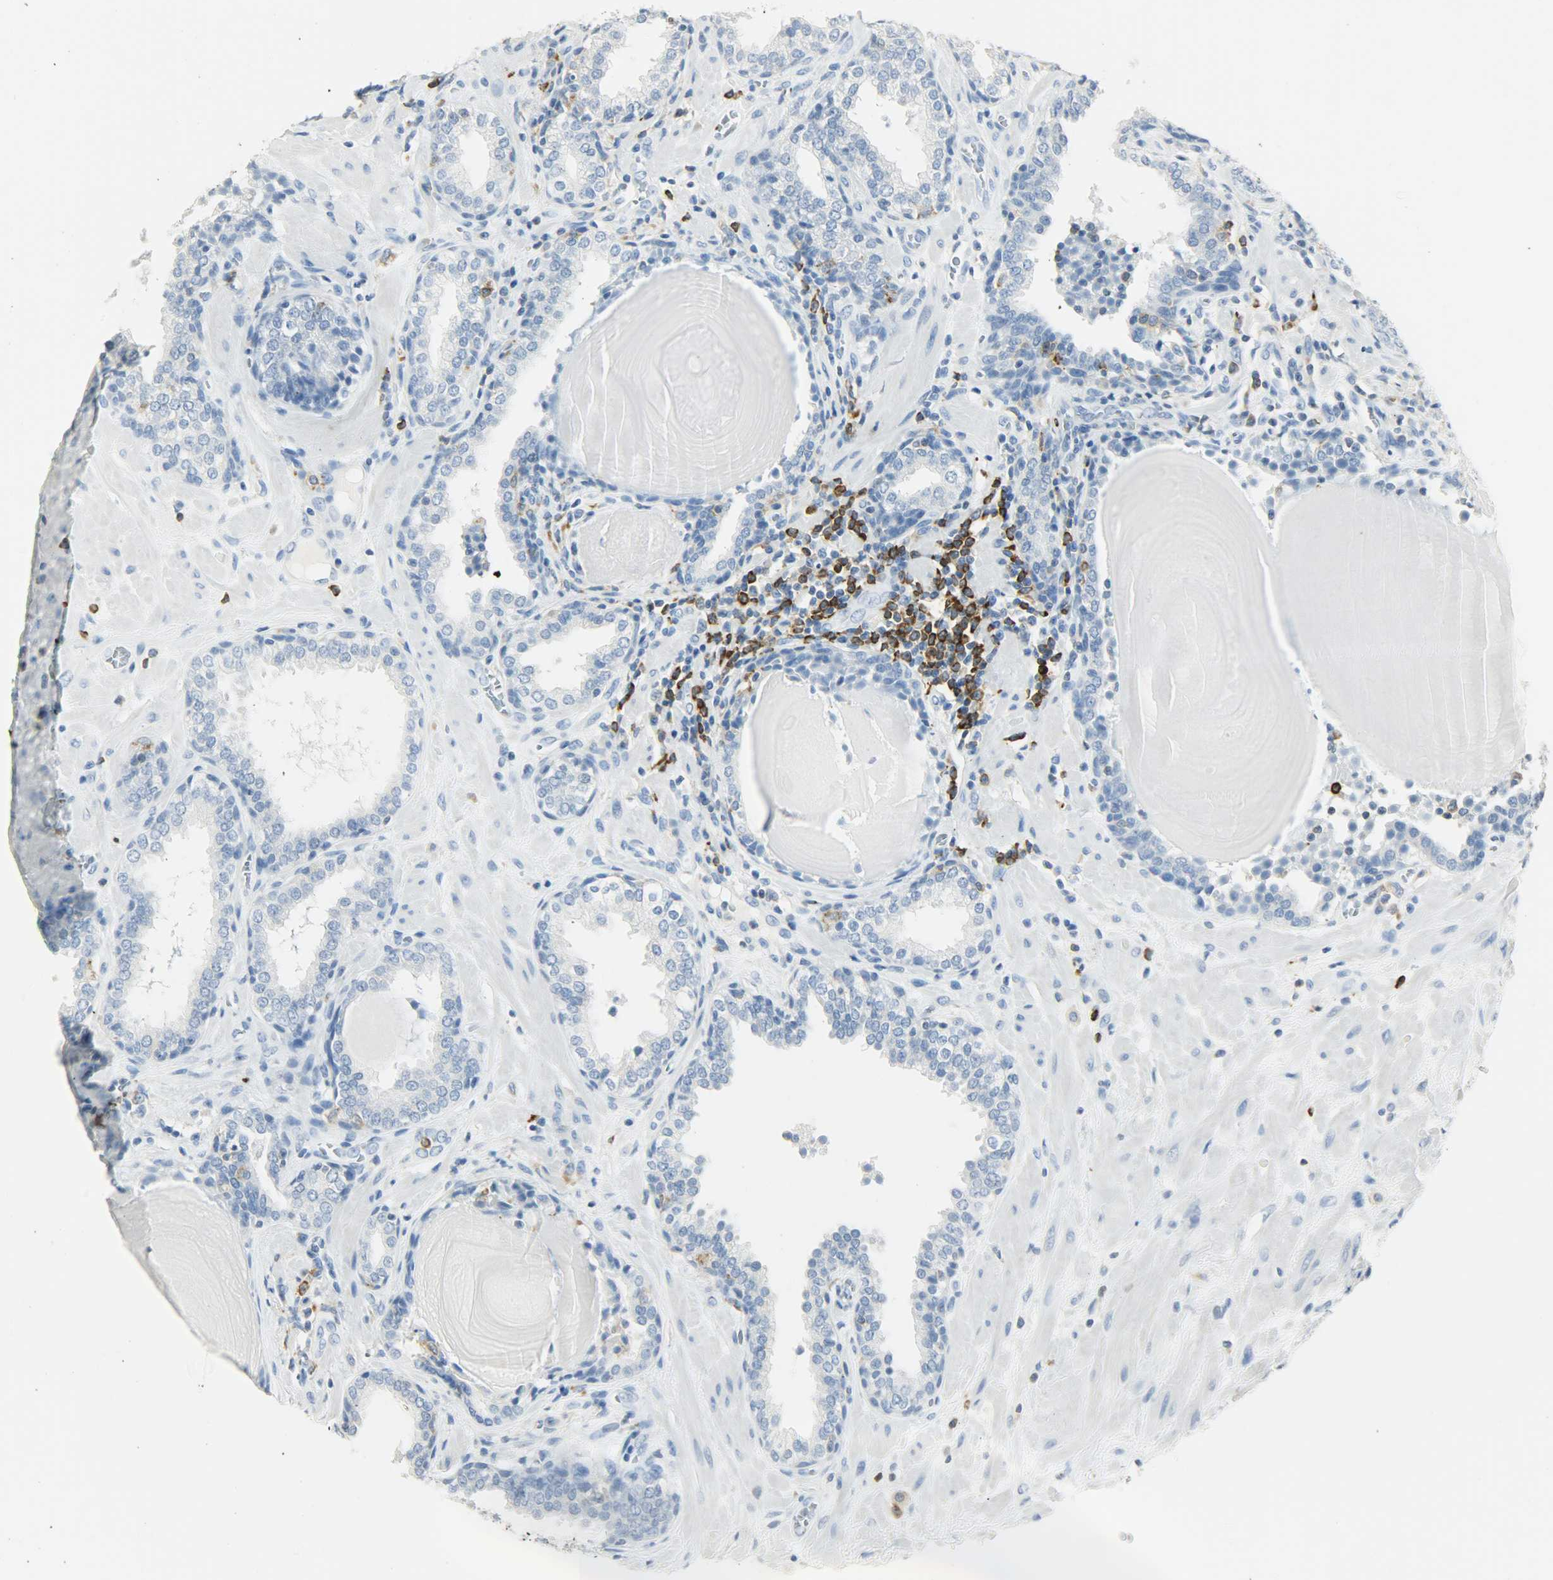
{"staining": {"intensity": "negative", "quantity": "none", "location": "none"}, "tissue": "prostate", "cell_type": "Glandular cells", "image_type": "normal", "snomed": [{"axis": "morphology", "description": "Normal tissue, NOS"}, {"axis": "topography", "description": "Prostate"}], "caption": "Immunohistochemistry (IHC) photomicrograph of benign prostate stained for a protein (brown), which exhibits no staining in glandular cells.", "gene": "PTPN6", "patient": {"sex": "male", "age": 51}}